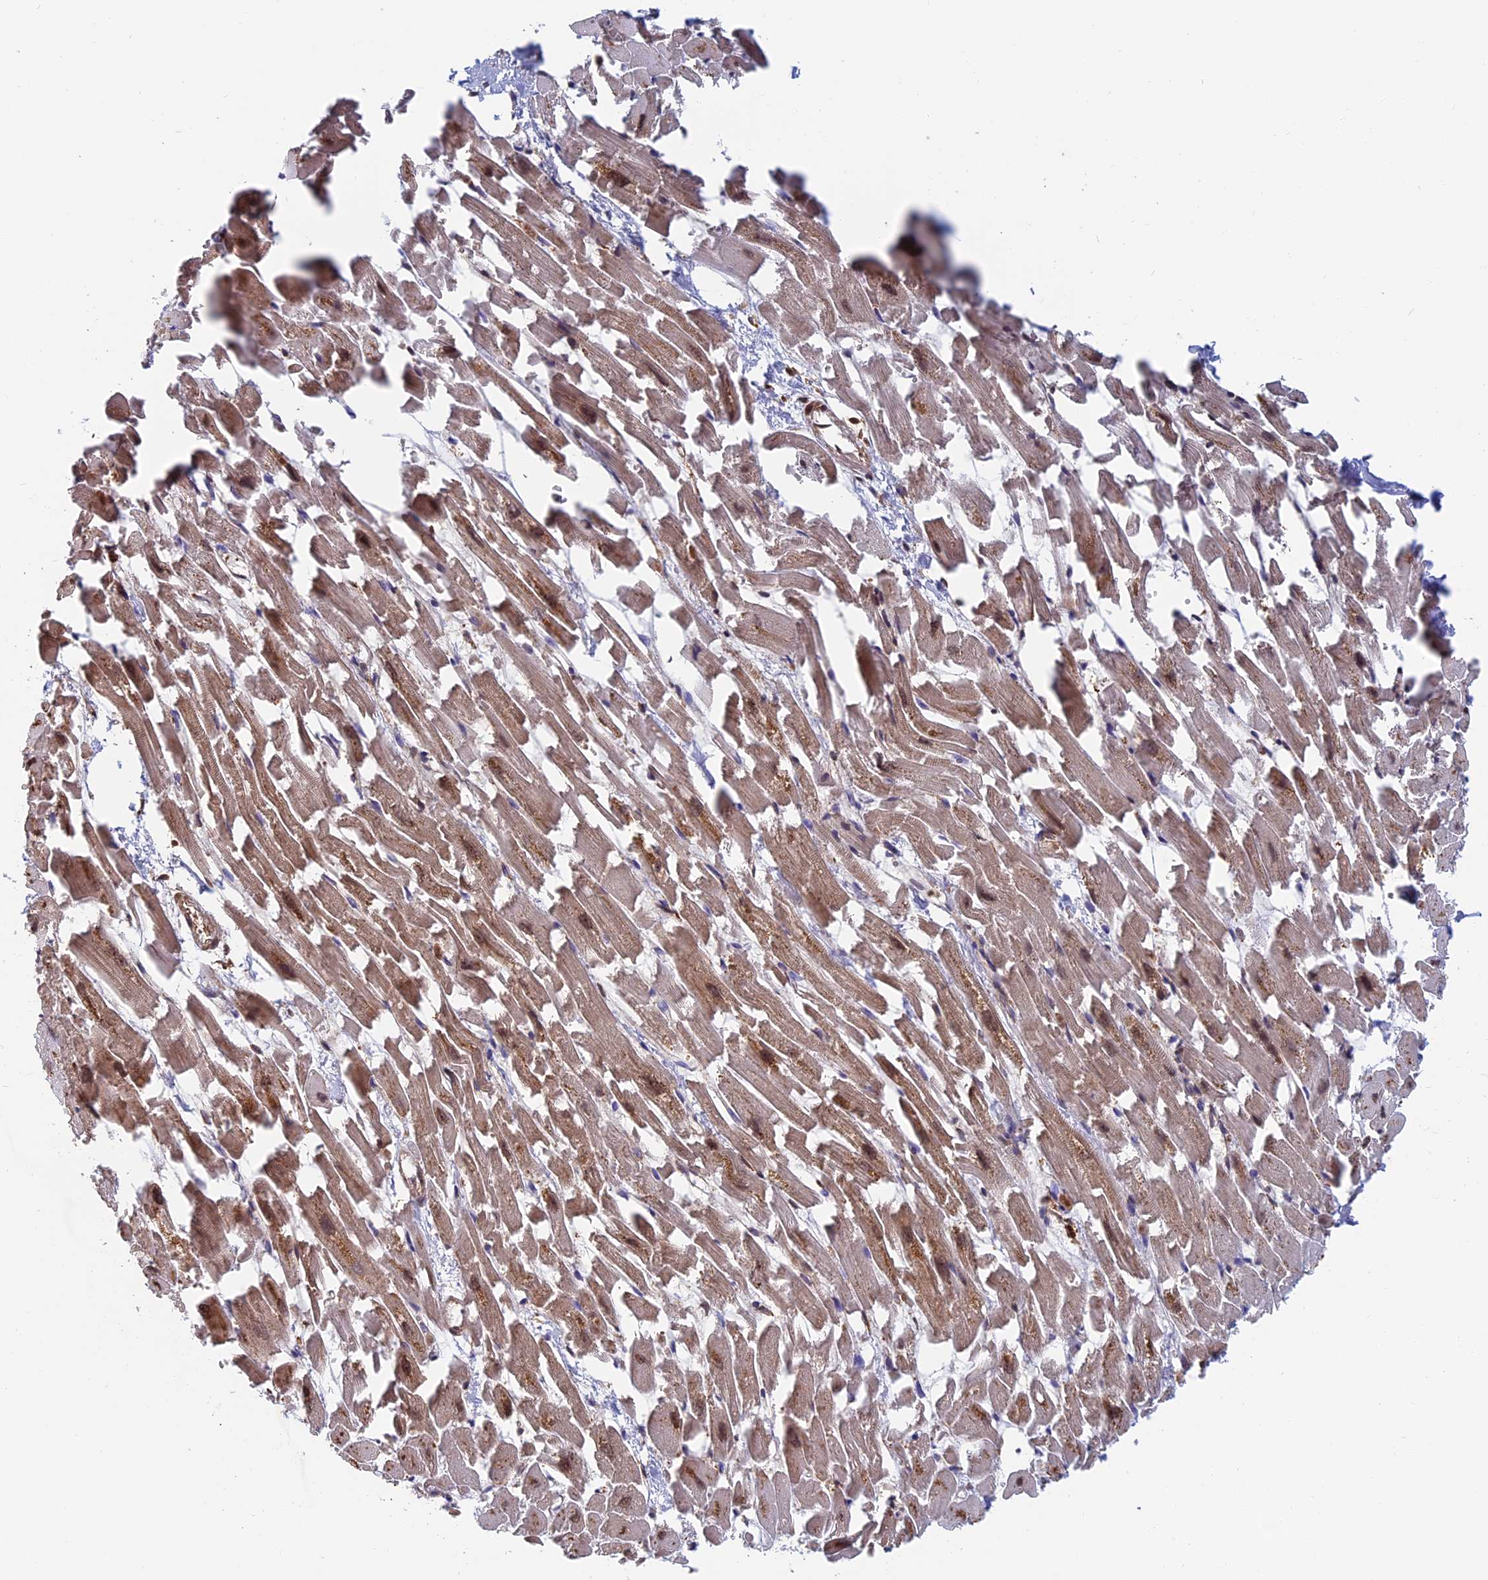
{"staining": {"intensity": "moderate", "quantity": ">75%", "location": "cytoplasmic/membranous,nuclear"}, "tissue": "heart muscle", "cell_type": "Cardiomyocytes", "image_type": "normal", "snomed": [{"axis": "morphology", "description": "Normal tissue, NOS"}, {"axis": "topography", "description": "Heart"}], "caption": "This micrograph exhibits IHC staining of benign heart muscle, with medium moderate cytoplasmic/membranous,nuclear expression in about >75% of cardiomyocytes.", "gene": "HSD17B8", "patient": {"sex": "female", "age": 64}}